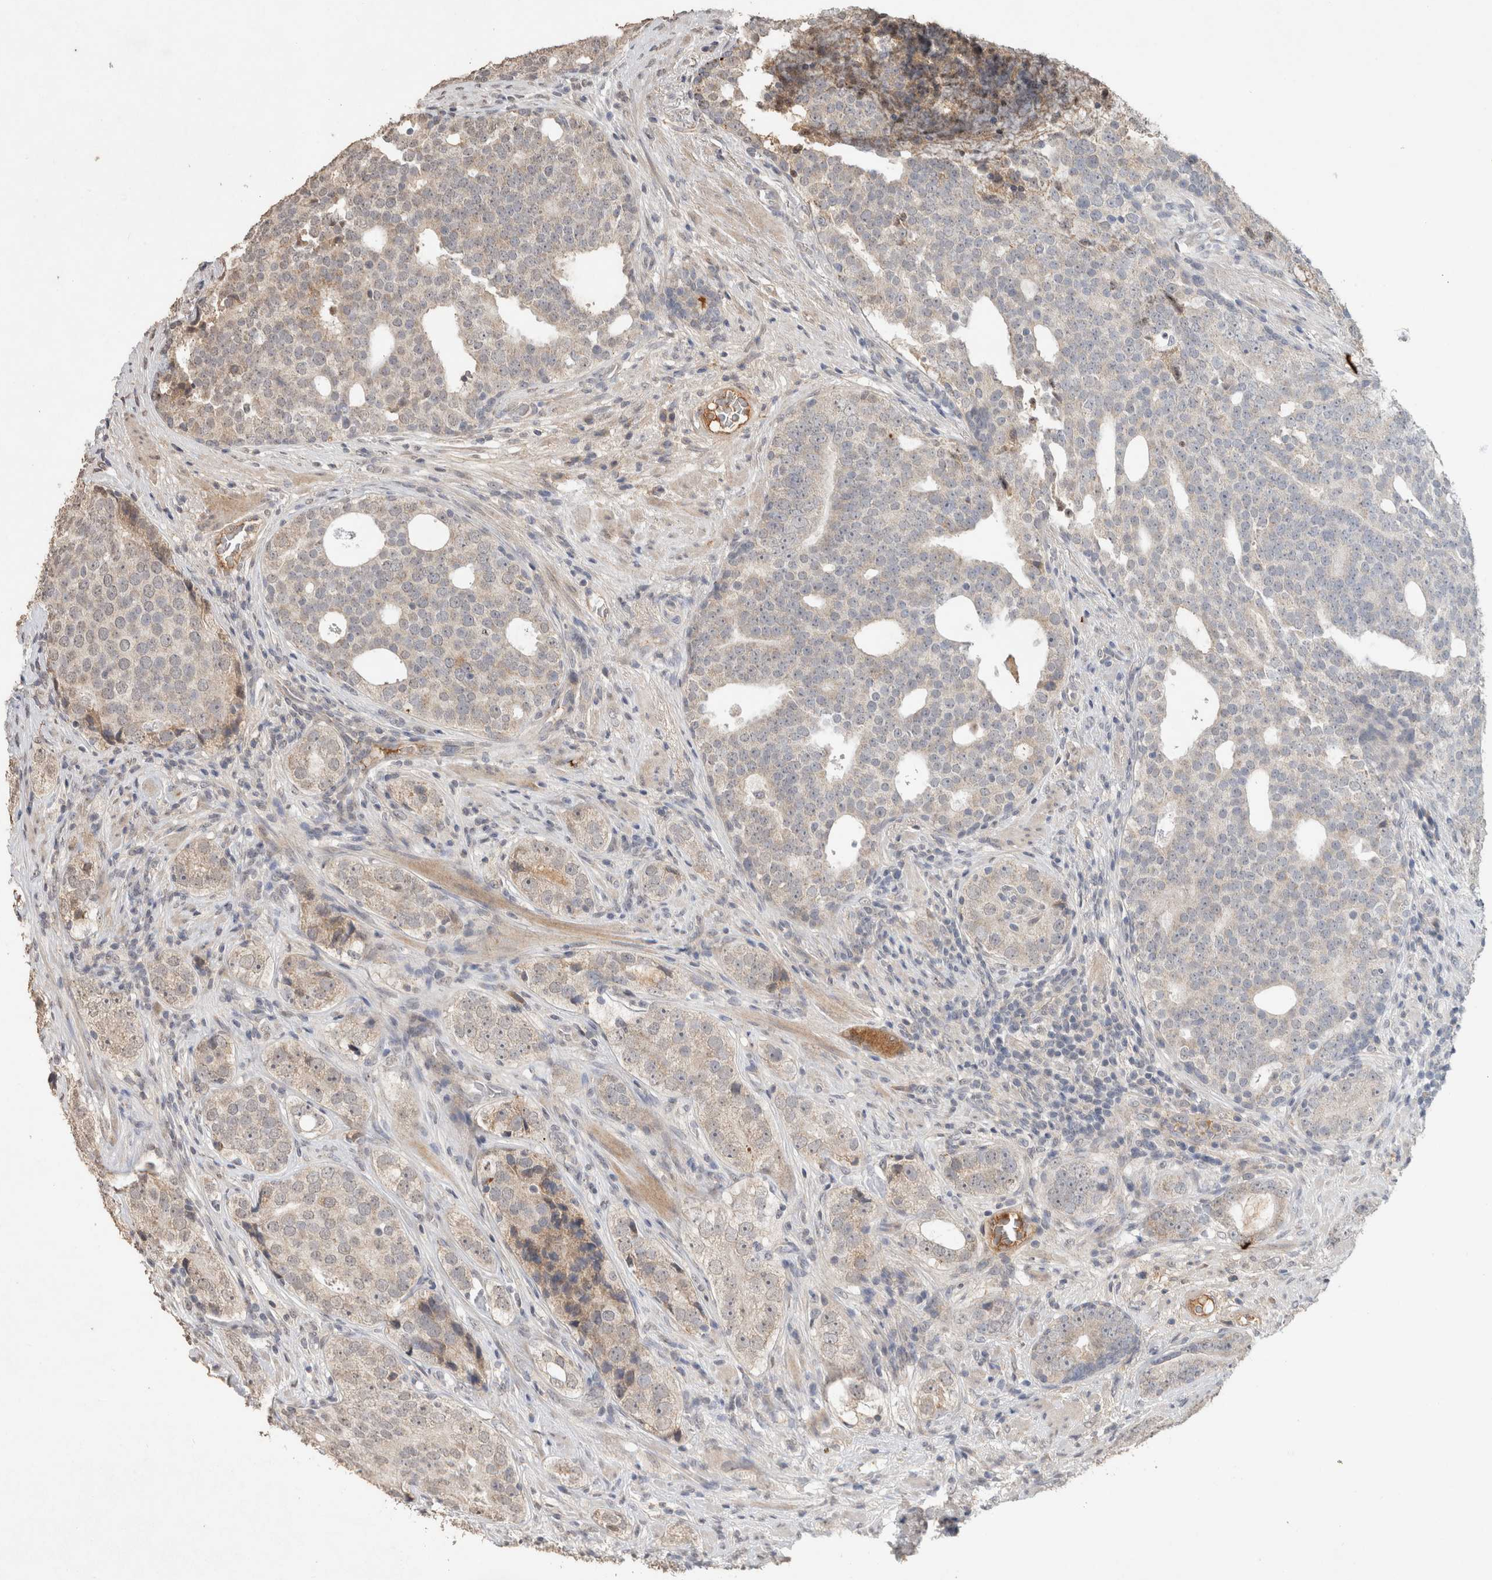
{"staining": {"intensity": "weak", "quantity": "25%-75%", "location": "cytoplasmic/membranous"}, "tissue": "prostate cancer", "cell_type": "Tumor cells", "image_type": "cancer", "snomed": [{"axis": "morphology", "description": "Adenocarcinoma, High grade"}, {"axis": "topography", "description": "Prostate"}], "caption": "Prostate high-grade adenocarcinoma stained for a protein (brown) exhibits weak cytoplasmic/membranous positive positivity in approximately 25%-75% of tumor cells.", "gene": "FAM3A", "patient": {"sex": "male", "age": 56}}